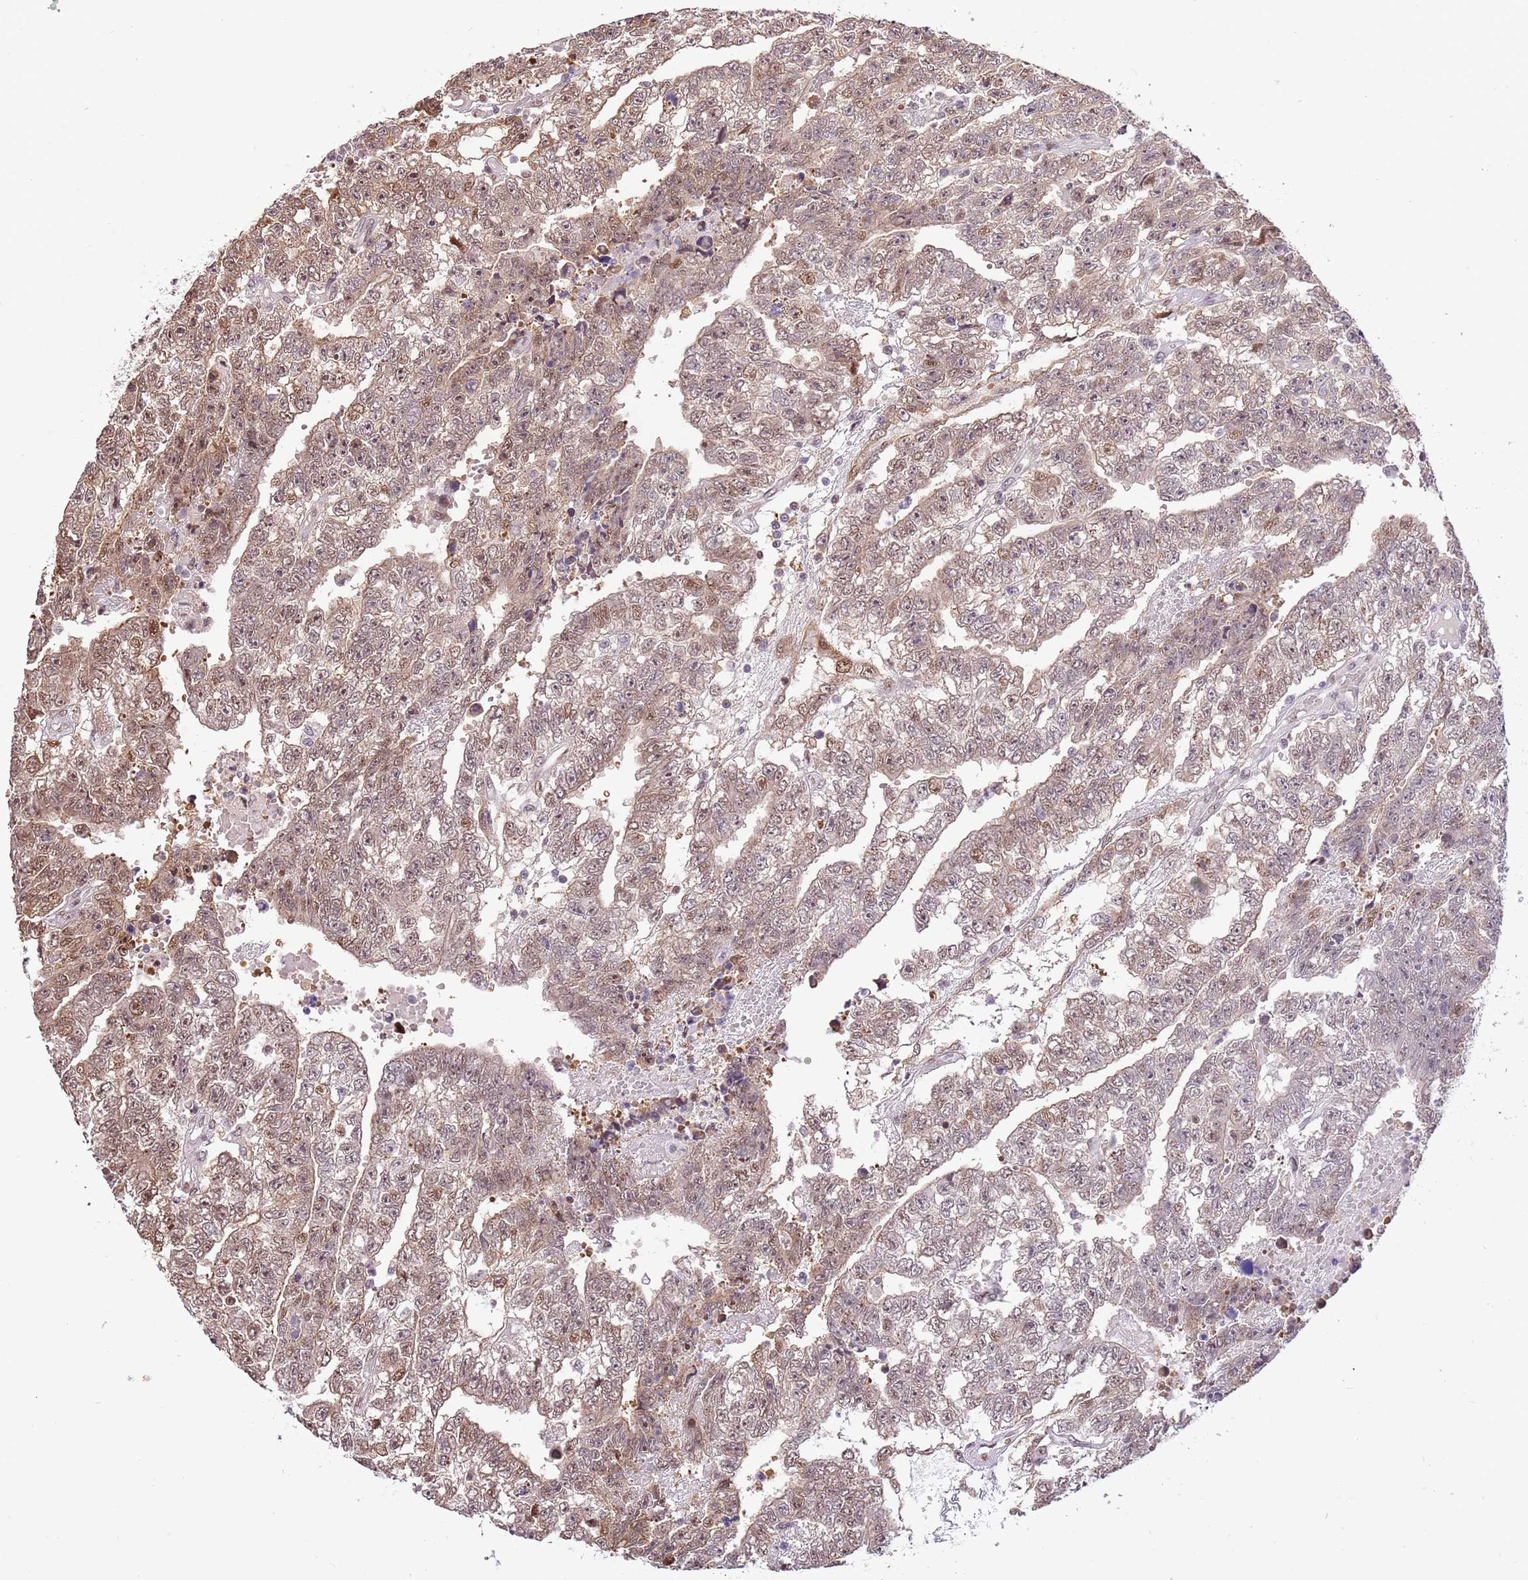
{"staining": {"intensity": "weak", "quantity": "25%-75%", "location": "cytoplasmic/membranous,nuclear"}, "tissue": "testis cancer", "cell_type": "Tumor cells", "image_type": "cancer", "snomed": [{"axis": "morphology", "description": "Carcinoma, Embryonal, NOS"}, {"axis": "topography", "description": "Testis"}], "caption": "Protein staining exhibits weak cytoplasmic/membranous and nuclear positivity in about 25%-75% of tumor cells in testis embryonal carcinoma.", "gene": "RFK", "patient": {"sex": "male", "age": 25}}